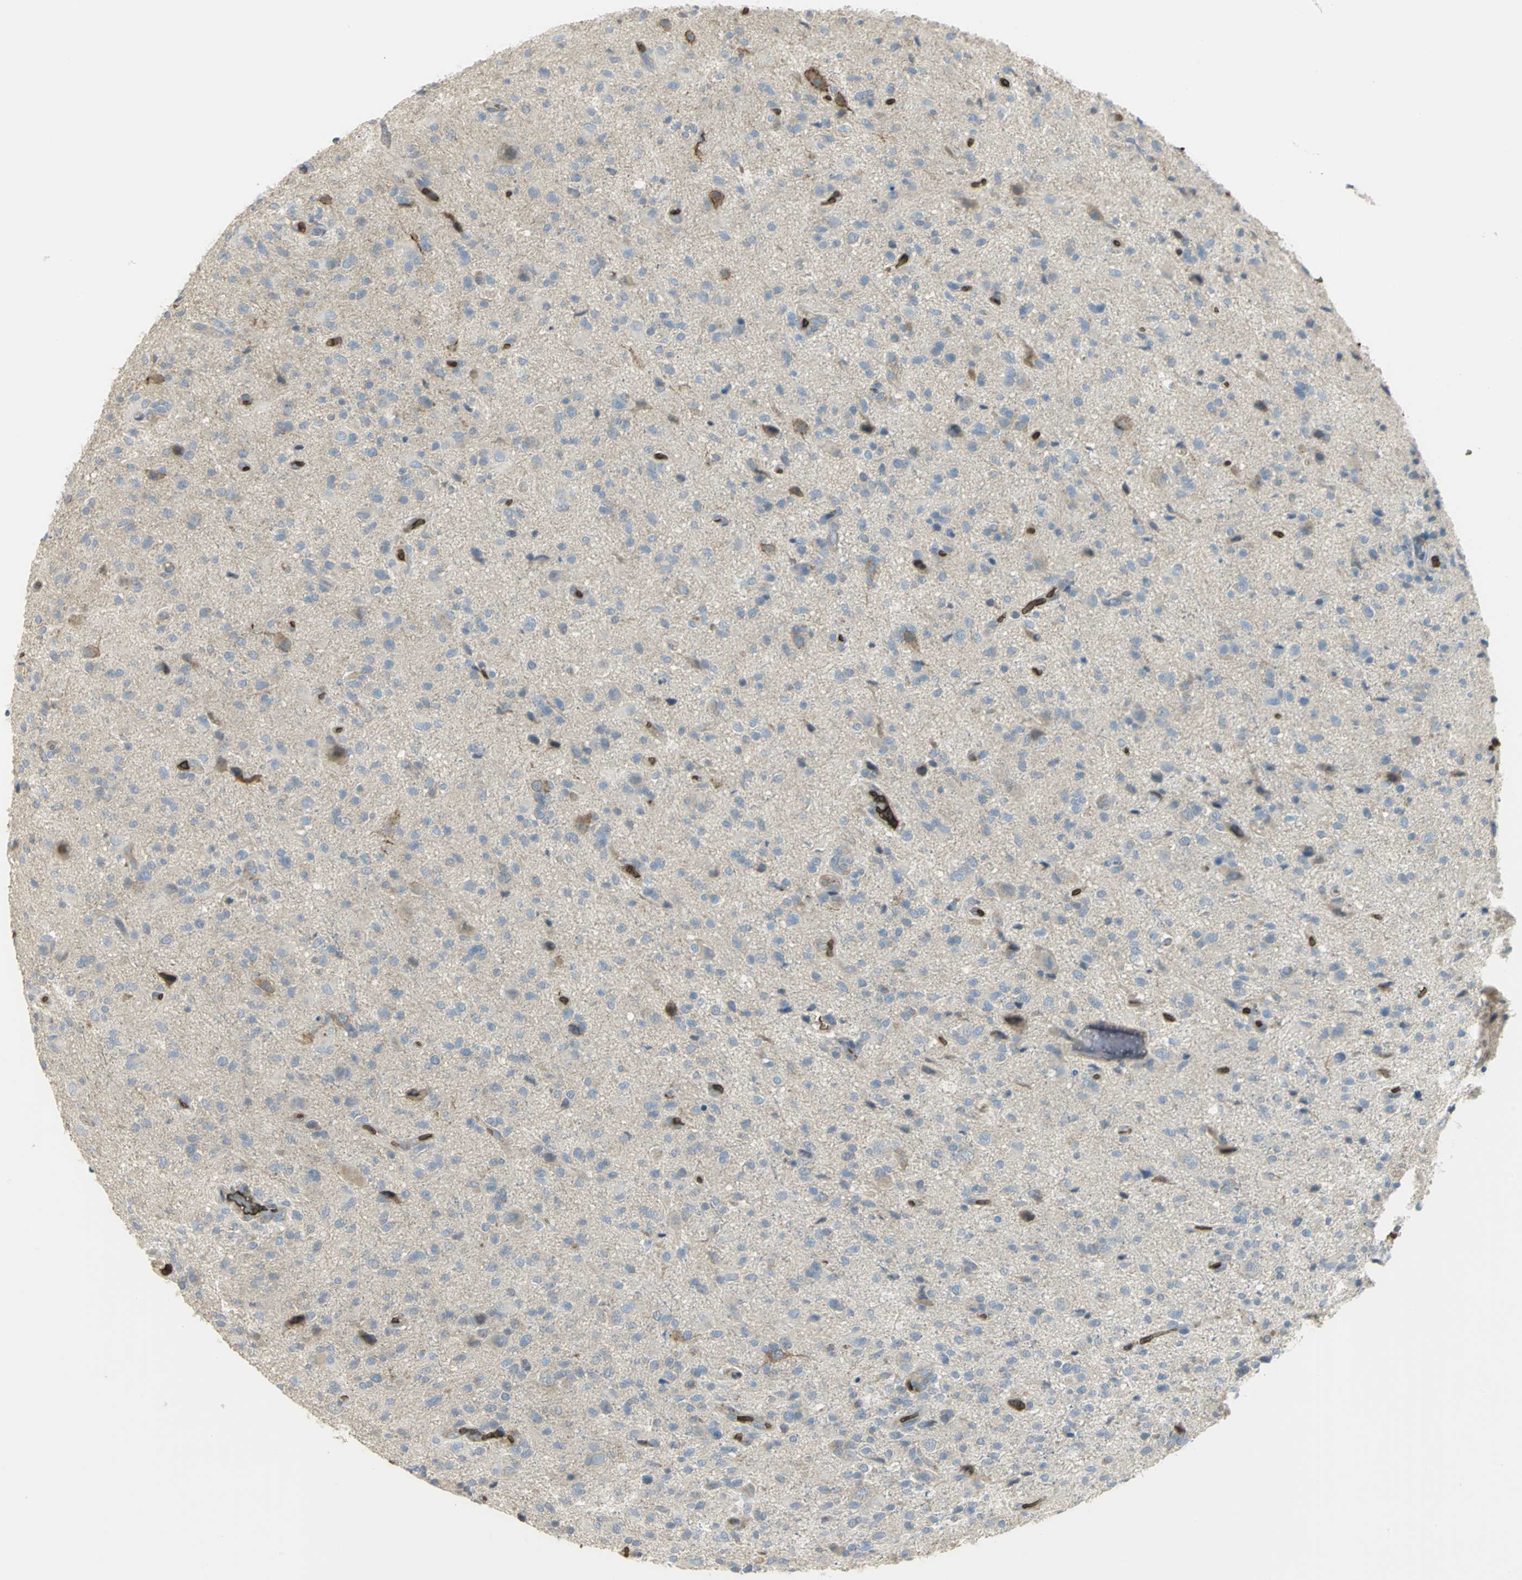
{"staining": {"intensity": "negative", "quantity": "none", "location": "none"}, "tissue": "glioma", "cell_type": "Tumor cells", "image_type": "cancer", "snomed": [{"axis": "morphology", "description": "Glioma, malignant, High grade"}, {"axis": "topography", "description": "Brain"}], "caption": "Tumor cells show no significant expression in malignant glioma (high-grade). Nuclei are stained in blue.", "gene": "ANK1", "patient": {"sex": "male", "age": 71}}